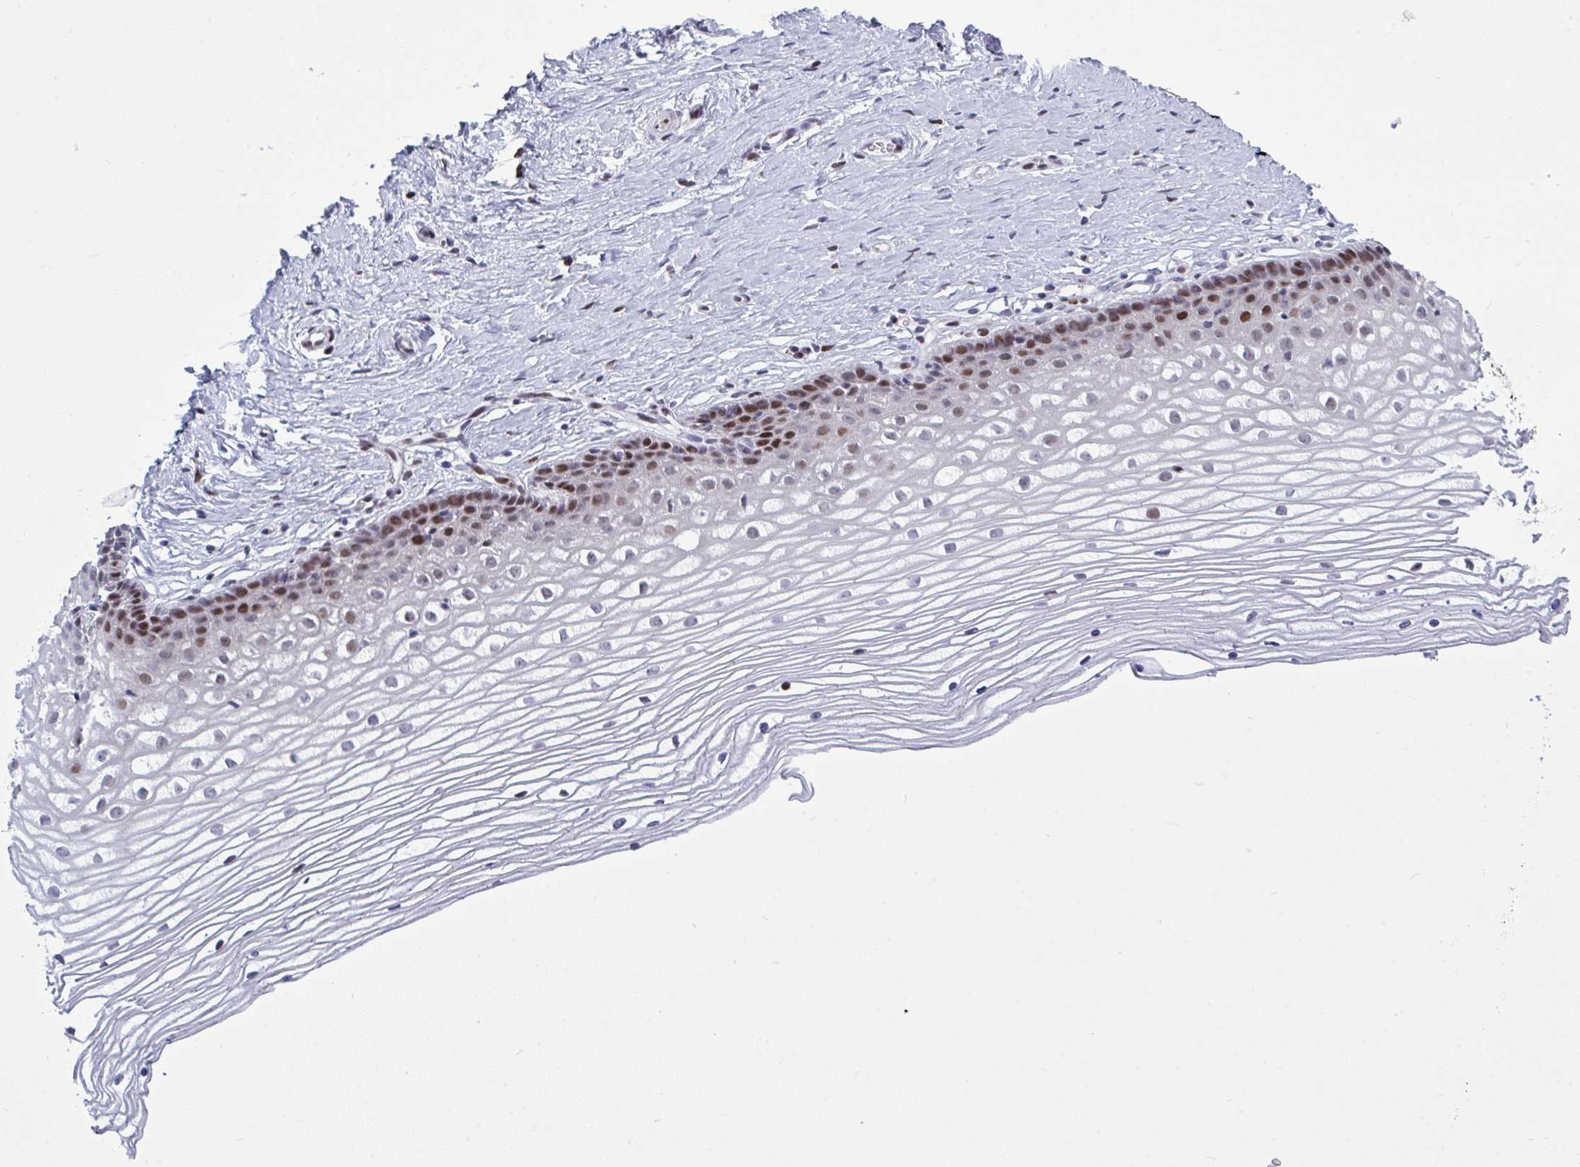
{"staining": {"intensity": "strong", "quantity": "25%-75%", "location": "nuclear"}, "tissue": "cervix", "cell_type": "Squamous epithelial cells", "image_type": "normal", "snomed": [{"axis": "morphology", "description": "Normal tissue, NOS"}, {"axis": "topography", "description": "Cervix"}], "caption": "Strong nuclear staining for a protein is present in about 25%-75% of squamous epithelial cells of unremarkable cervix using immunohistochemistry.", "gene": "TAB1", "patient": {"sex": "female", "age": 40}}